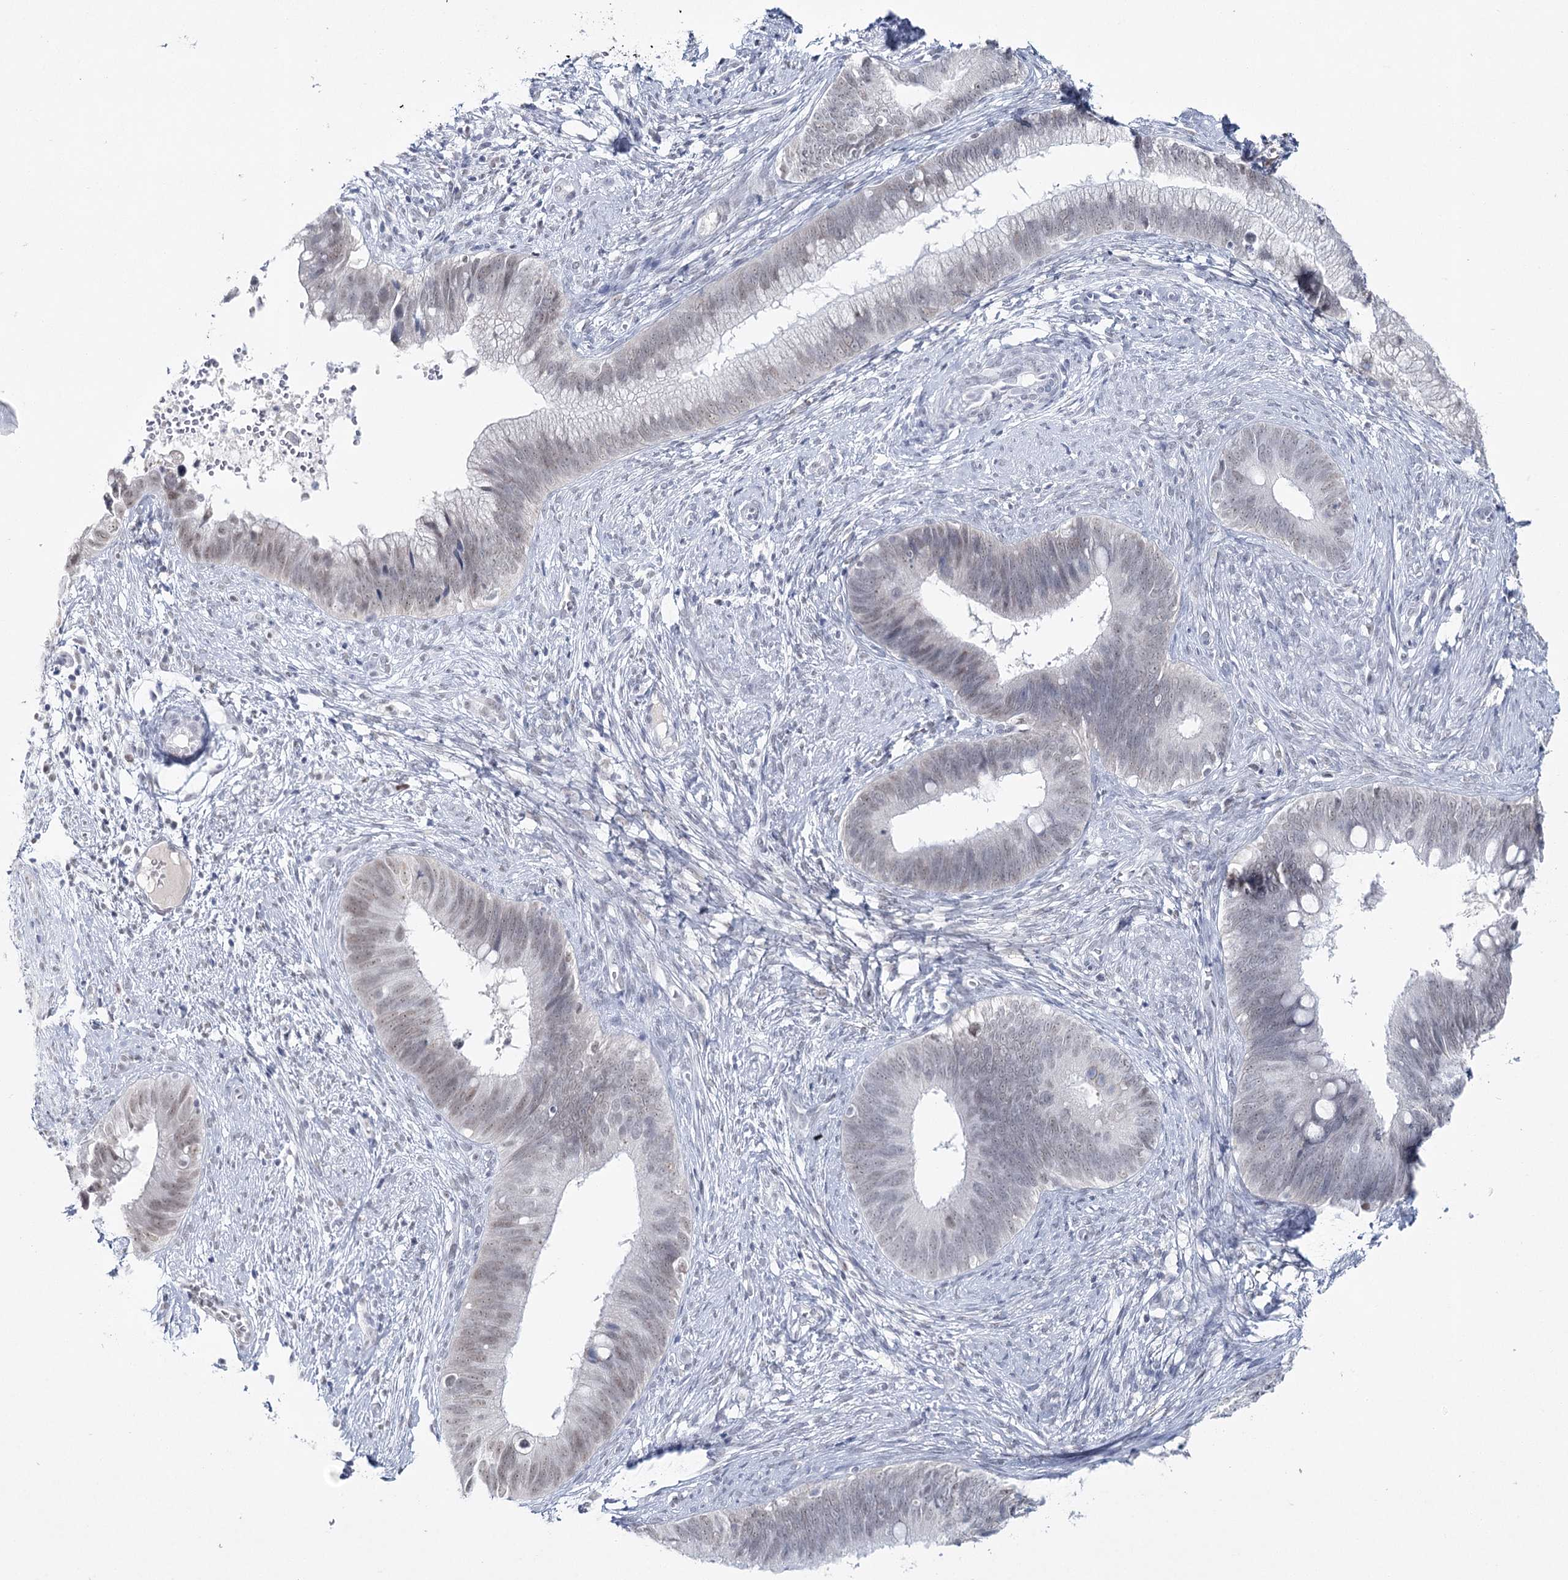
{"staining": {"intensity": "weak", "quantity": "25%-75%", "location": "nuclear"}, "tissue": "cervical cancer", "cell_type": "Tumor cells", "image_type": "cancer", "snomed": [{"axis": "morphology", "description": "Adenocarcinoma, NOS"}, {"axis": "topography", "description": "Cervix"}], "caption": "DAB (3,3'-diaminobenzidine) immunohistochemical staining of human adenocarcinoma (cervical) shows weak nuclear protein staining in approximately 25%-75% of tumor cells. Ihc stains the protein of interest in brown and the nuclei are stained blue.", "gene": "ZC3H8", "patient": {"sex": "female", "age": 42}}